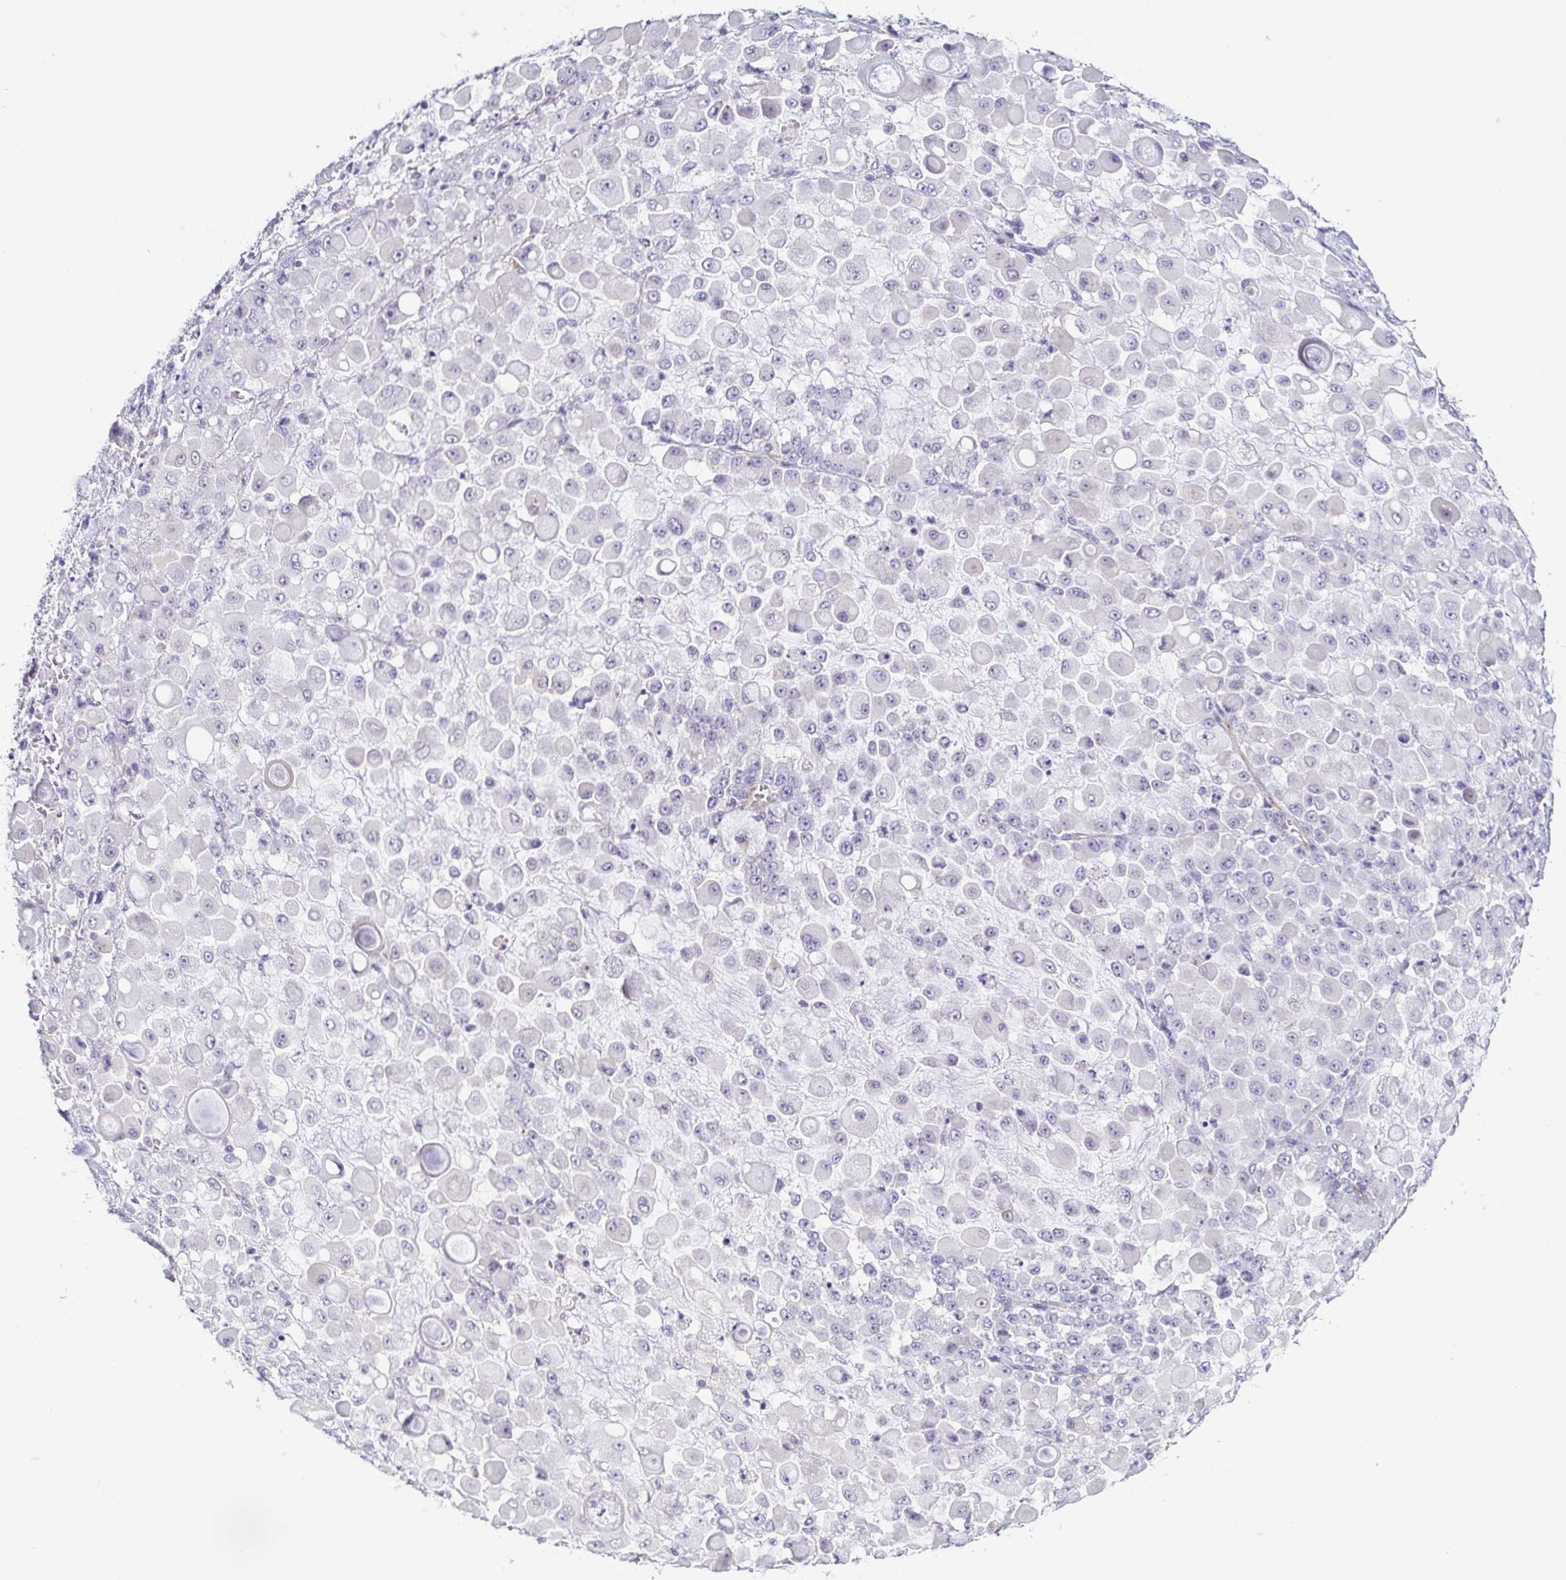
{"staining": {"intensity": "negative", "quantity": "none", "location": "none"}, "tissue": "stomach cancer", "cell_type": "Tumor cells", "image_type": "cancer", "snomed": [{"axis": "morphology", "description": "Adenocarcinoma, NOS"}, {"axis": "topography", "description": "Stomach"}], "caption": "A high-resolution photomicrograph shows immunohistochemistry (IHC) staining of stomach cancer, which exhibits no significant staining in tumor cells.", "gene": "COL17A1", "patient": {"sex": "female", "age": 76}}